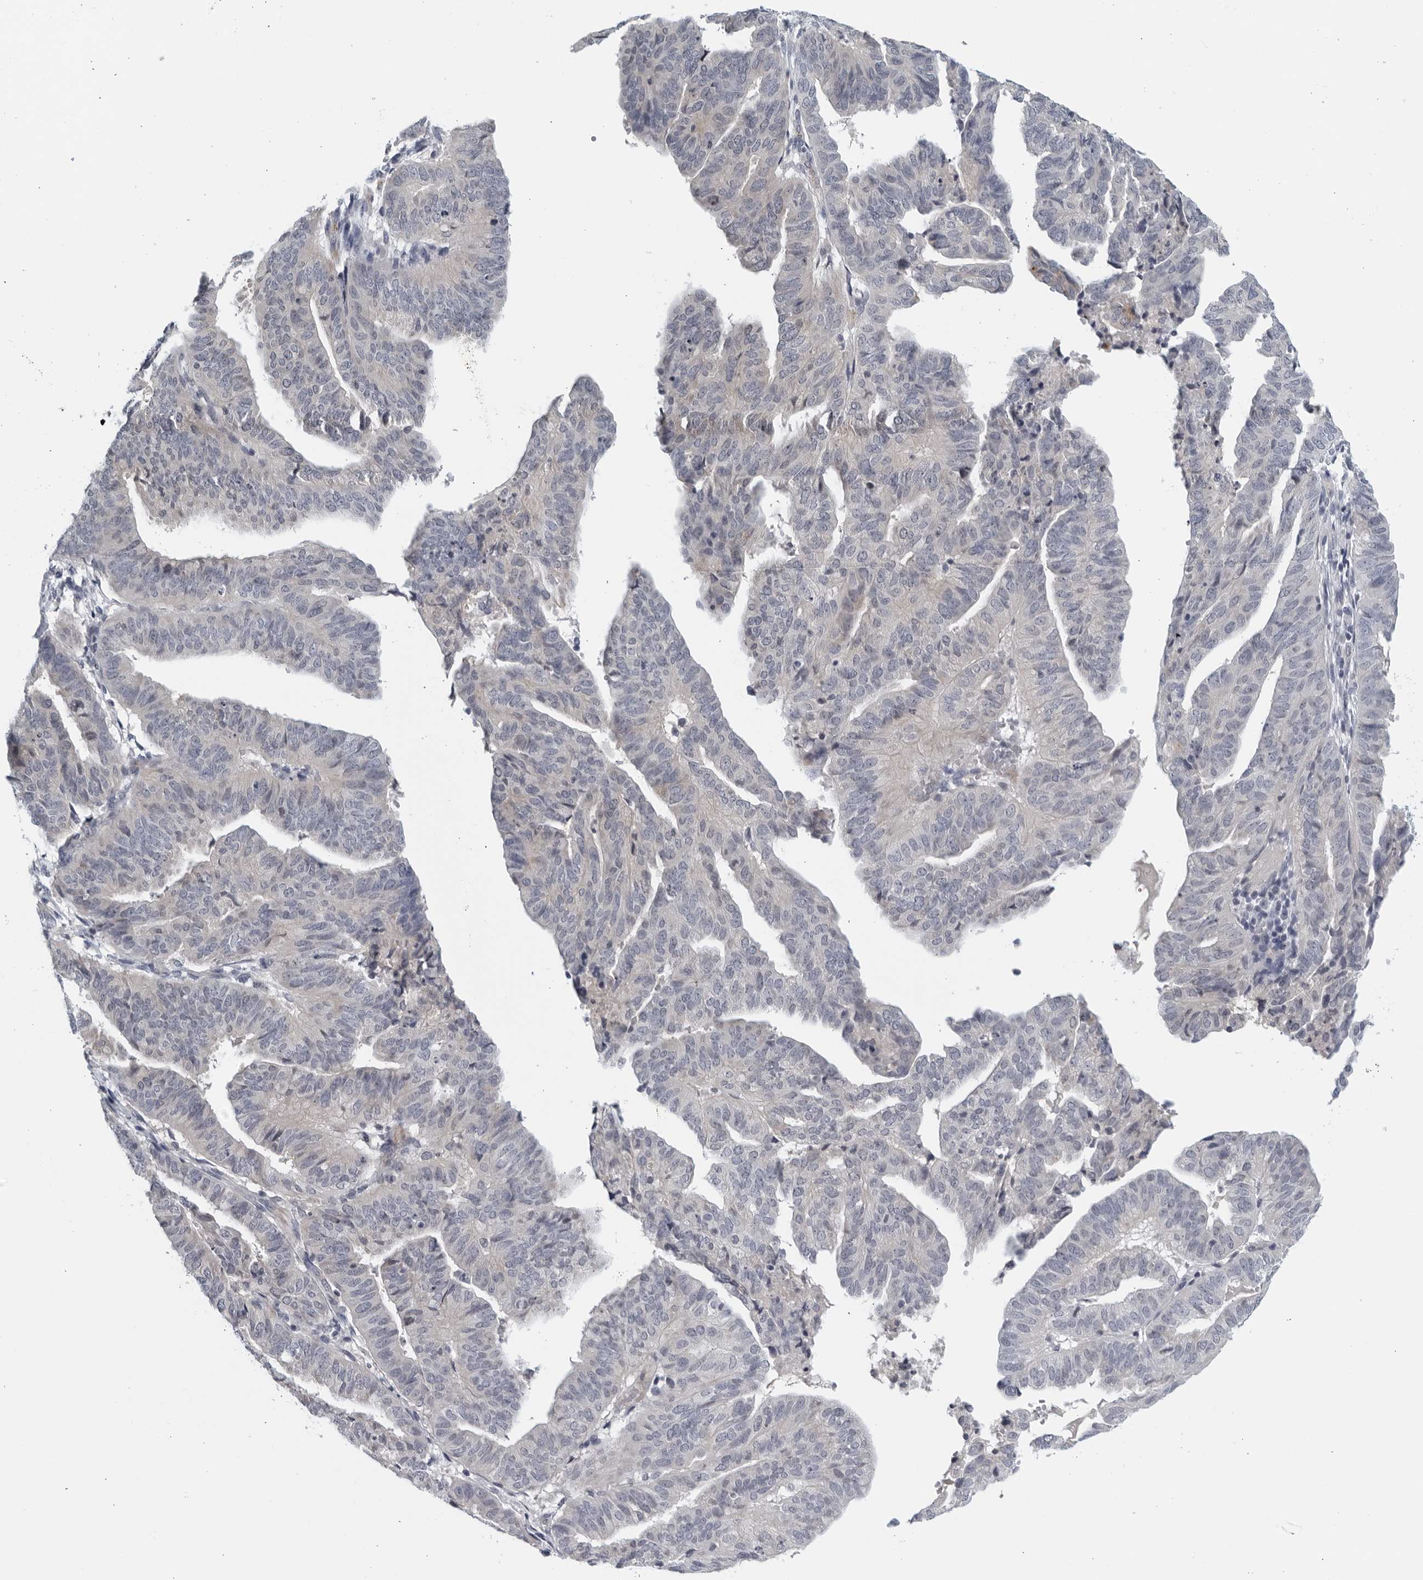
{"staining": {"intensity": "negative", "quantity": "none", "location": "none"}, "tissue": "endometrial cancer", "cell_type": "Tumor cells", "image_type": "cancer", "snomed": [{"axis": "morphology", "description": "Adenocarcinoma, NOS"}, {"axis": "topography", "description": "Uterus"}], "caption": "Tumor cells show no significant positivity in endometrial cancer. (DAB (3,3'-diaminobenzidine) immunohistochemistry, high magnification).", "gene": "MATN1", "patient": {"sex": "female", "age": 77}}